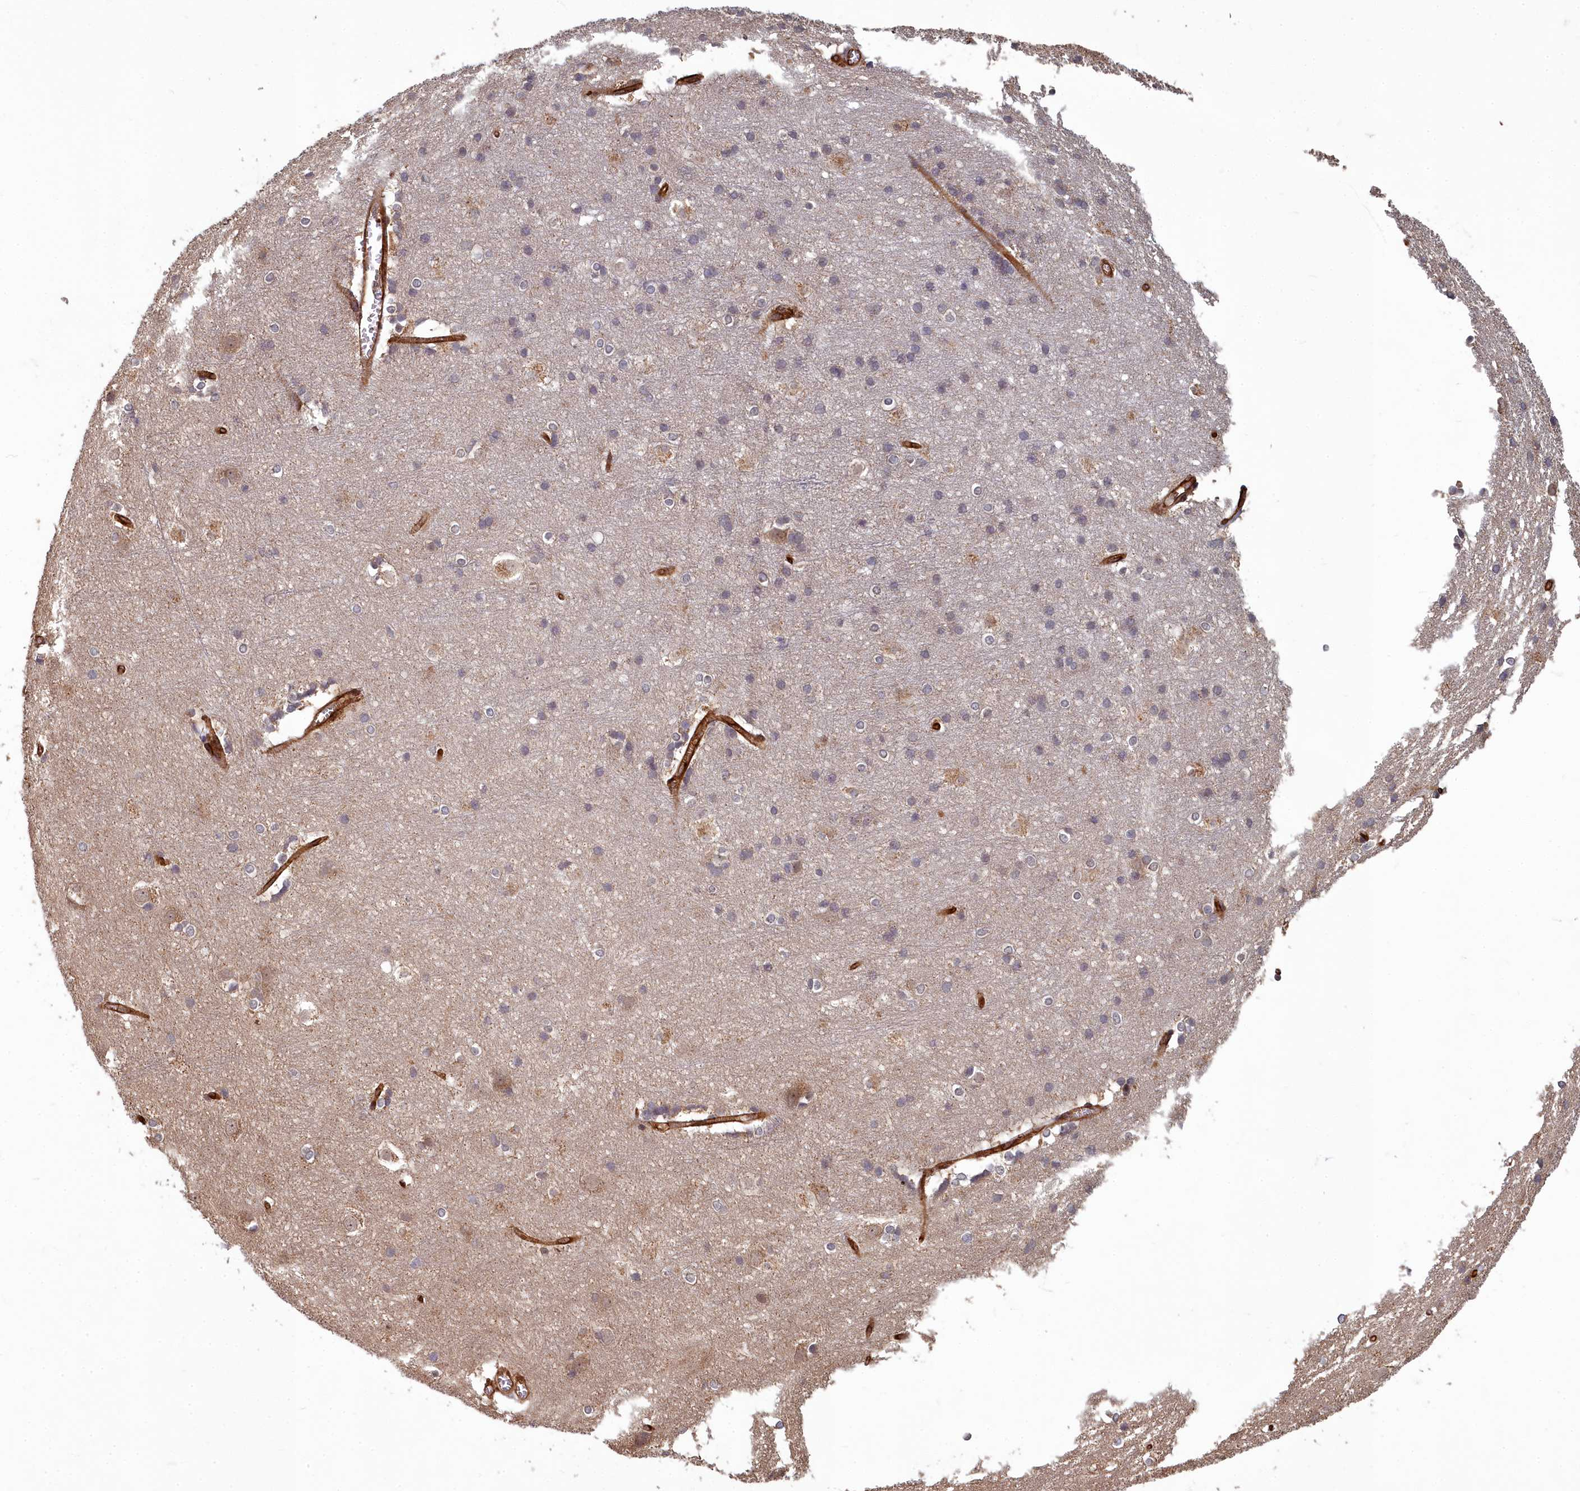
{"staining": {"intensity": "strong", "quantity": ">75%", "location": "cytoplasmic/membranous"}, "tissue": "cerebral cortex", "cell_type": "Endothelial cells", "image_type": "normal", "snomed": [{"axis": "morphology", "description": "Normal tissue, NOS"}, {"axis": "topography", "description": "Cerebral cortex"}], "caption": "Strong cytoplasmic/membranous protein expression is appreciated in approximately >75% of endothelial cells in cerebral cortex.", "gene": "TSPYL4", "patient": {"sex": "male", "age": 54}}